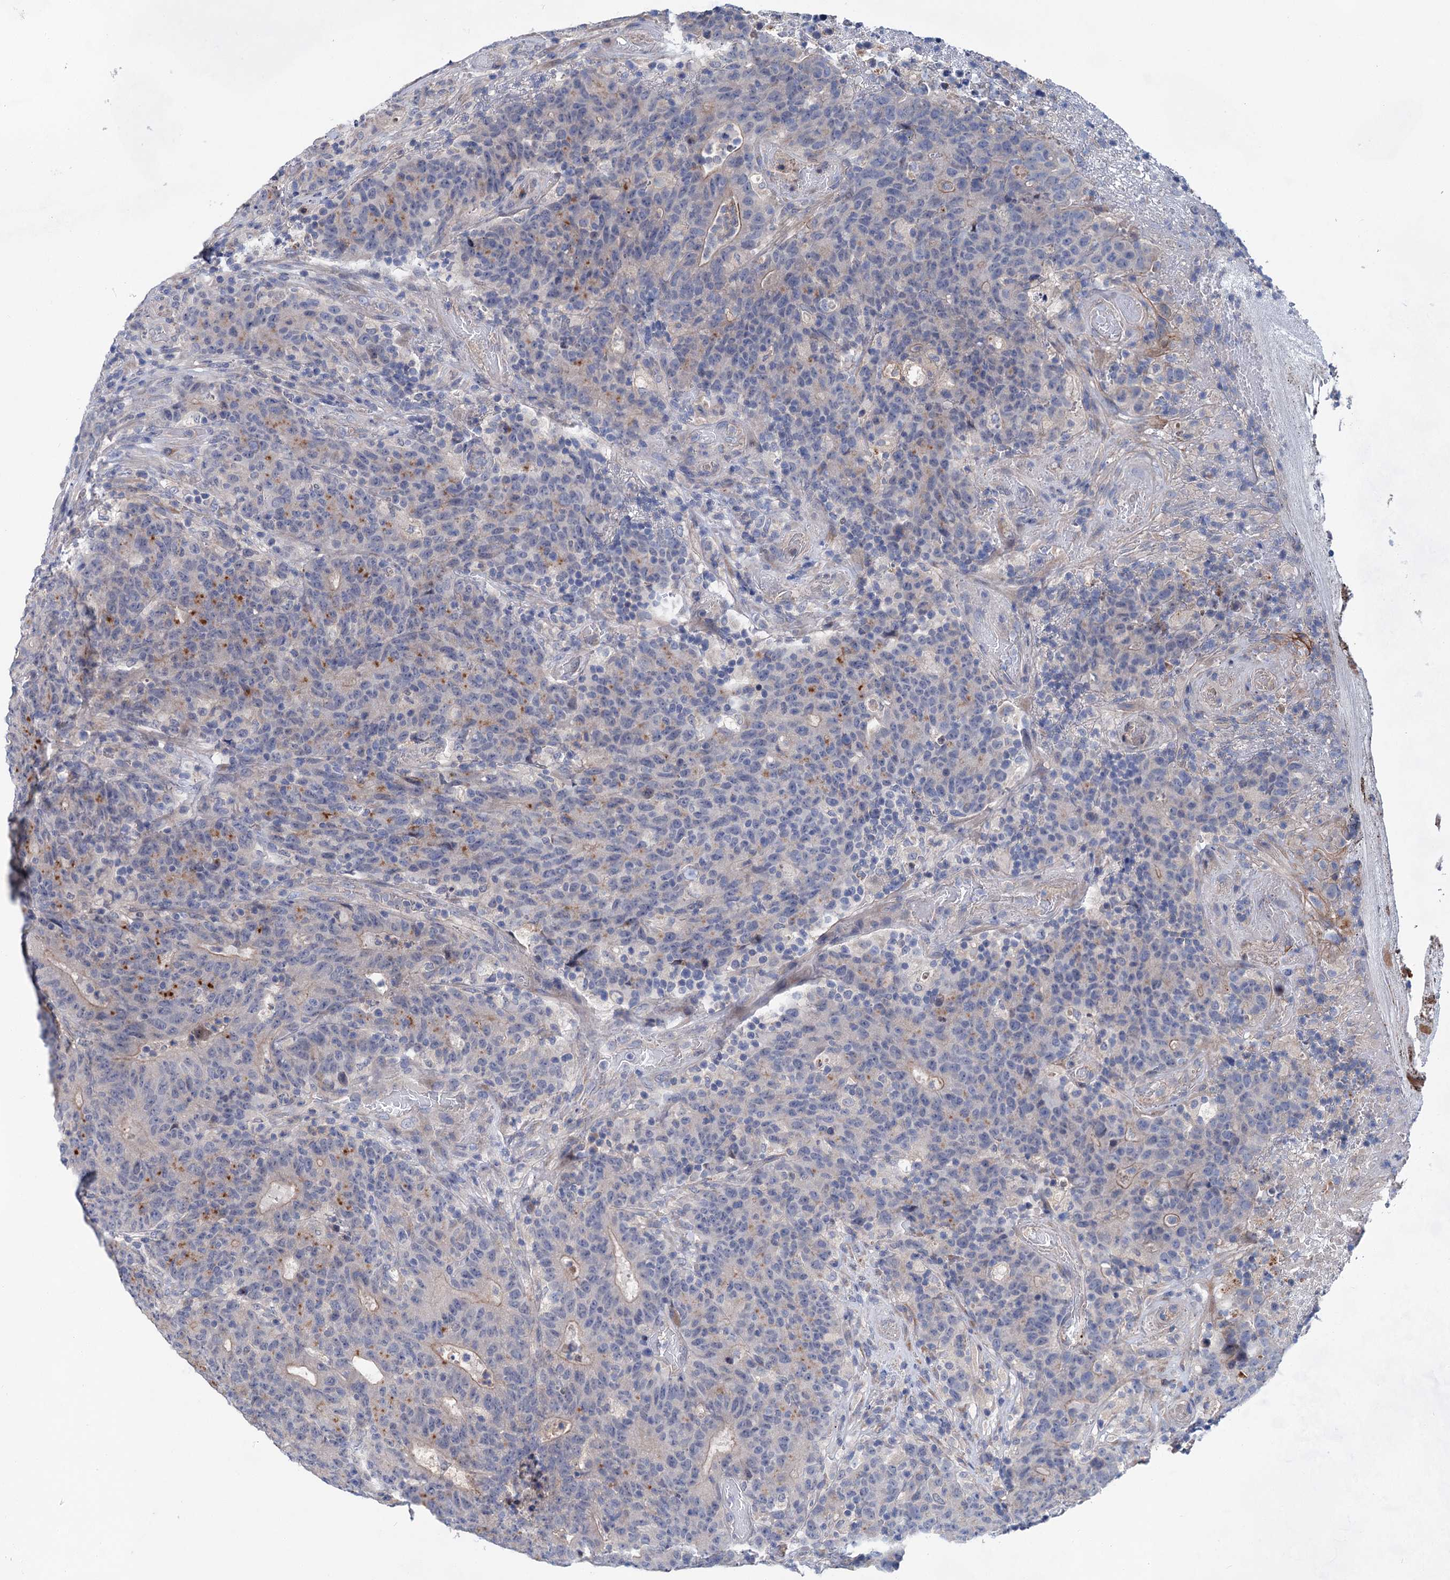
{"staining": {"intensity": "negative", "quantity": "none", "location": "none"}, "tissue": "colorectal cancer", "cell_type": "Tumor cells", "image_type": "cancer", "snomed": [{"axis": "morphology", "description": "Adenocarcinoma, NOS"}, {"axis": "topography", "description": "Colon"}], "caption": "IHC image of neoplastic tissue: human colorectal cancer (adenocarcinoma) stained with DAB (3,3'-diaminobenzidine) shows no significant protein expression in tumor cells.", "gene": "MORN3", "patient": {"sex": "female", "age": 75}}